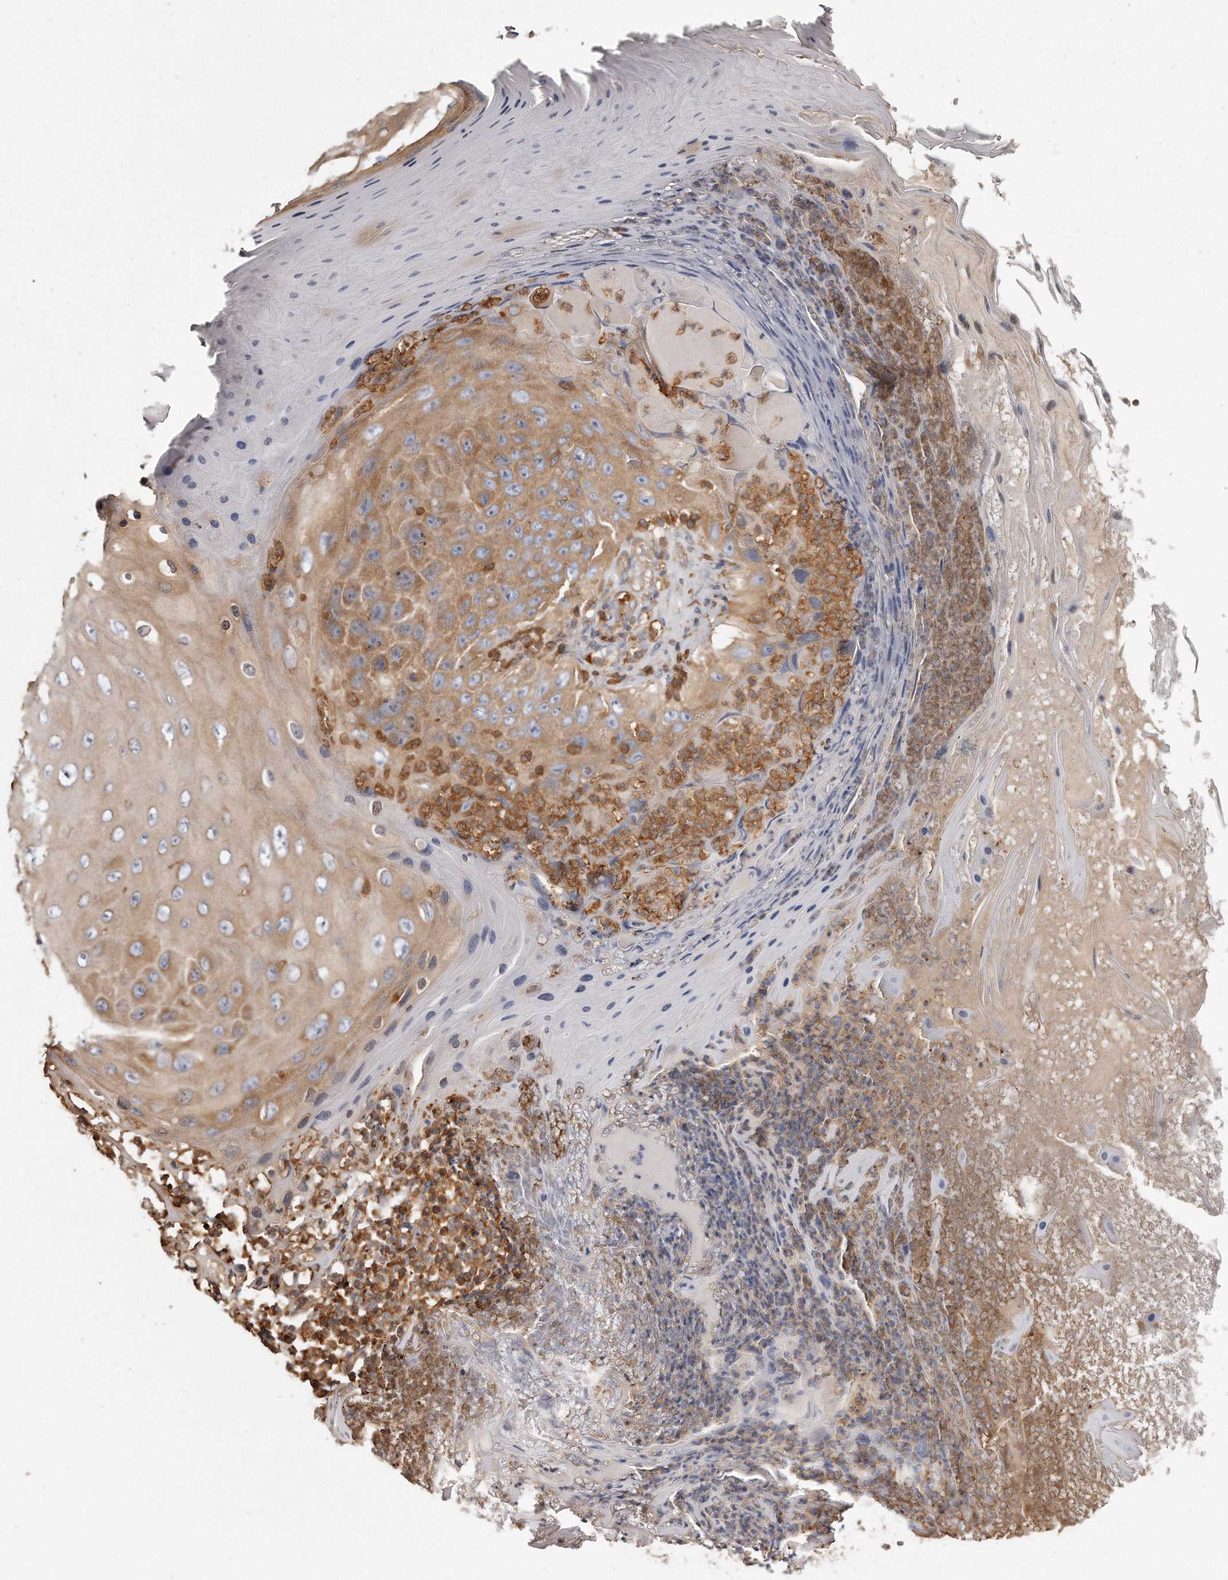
{"staining": {"intensity": "moderate", "quantity": "25%-75%", "location": "cytoplasmic/membranous"}, "tissue": "skin cancer", "cell_type": "Tumor cells", "image_type": "cancer", "snomed": [{"axis": "morphology", "description": "Squamous cell carcinoma, NOS"}, {"axis": "topography", "description": "Skin"}], "caption": "Immunohistochemistry (IHC) (DAB) staining of skin cancer exhibits moderate cytoplasmic/membranous protein positivity in approximately 25%-75% of tumor cells.", "gene": "CAP1", "patient": {"sex": "female", "age": 88}}